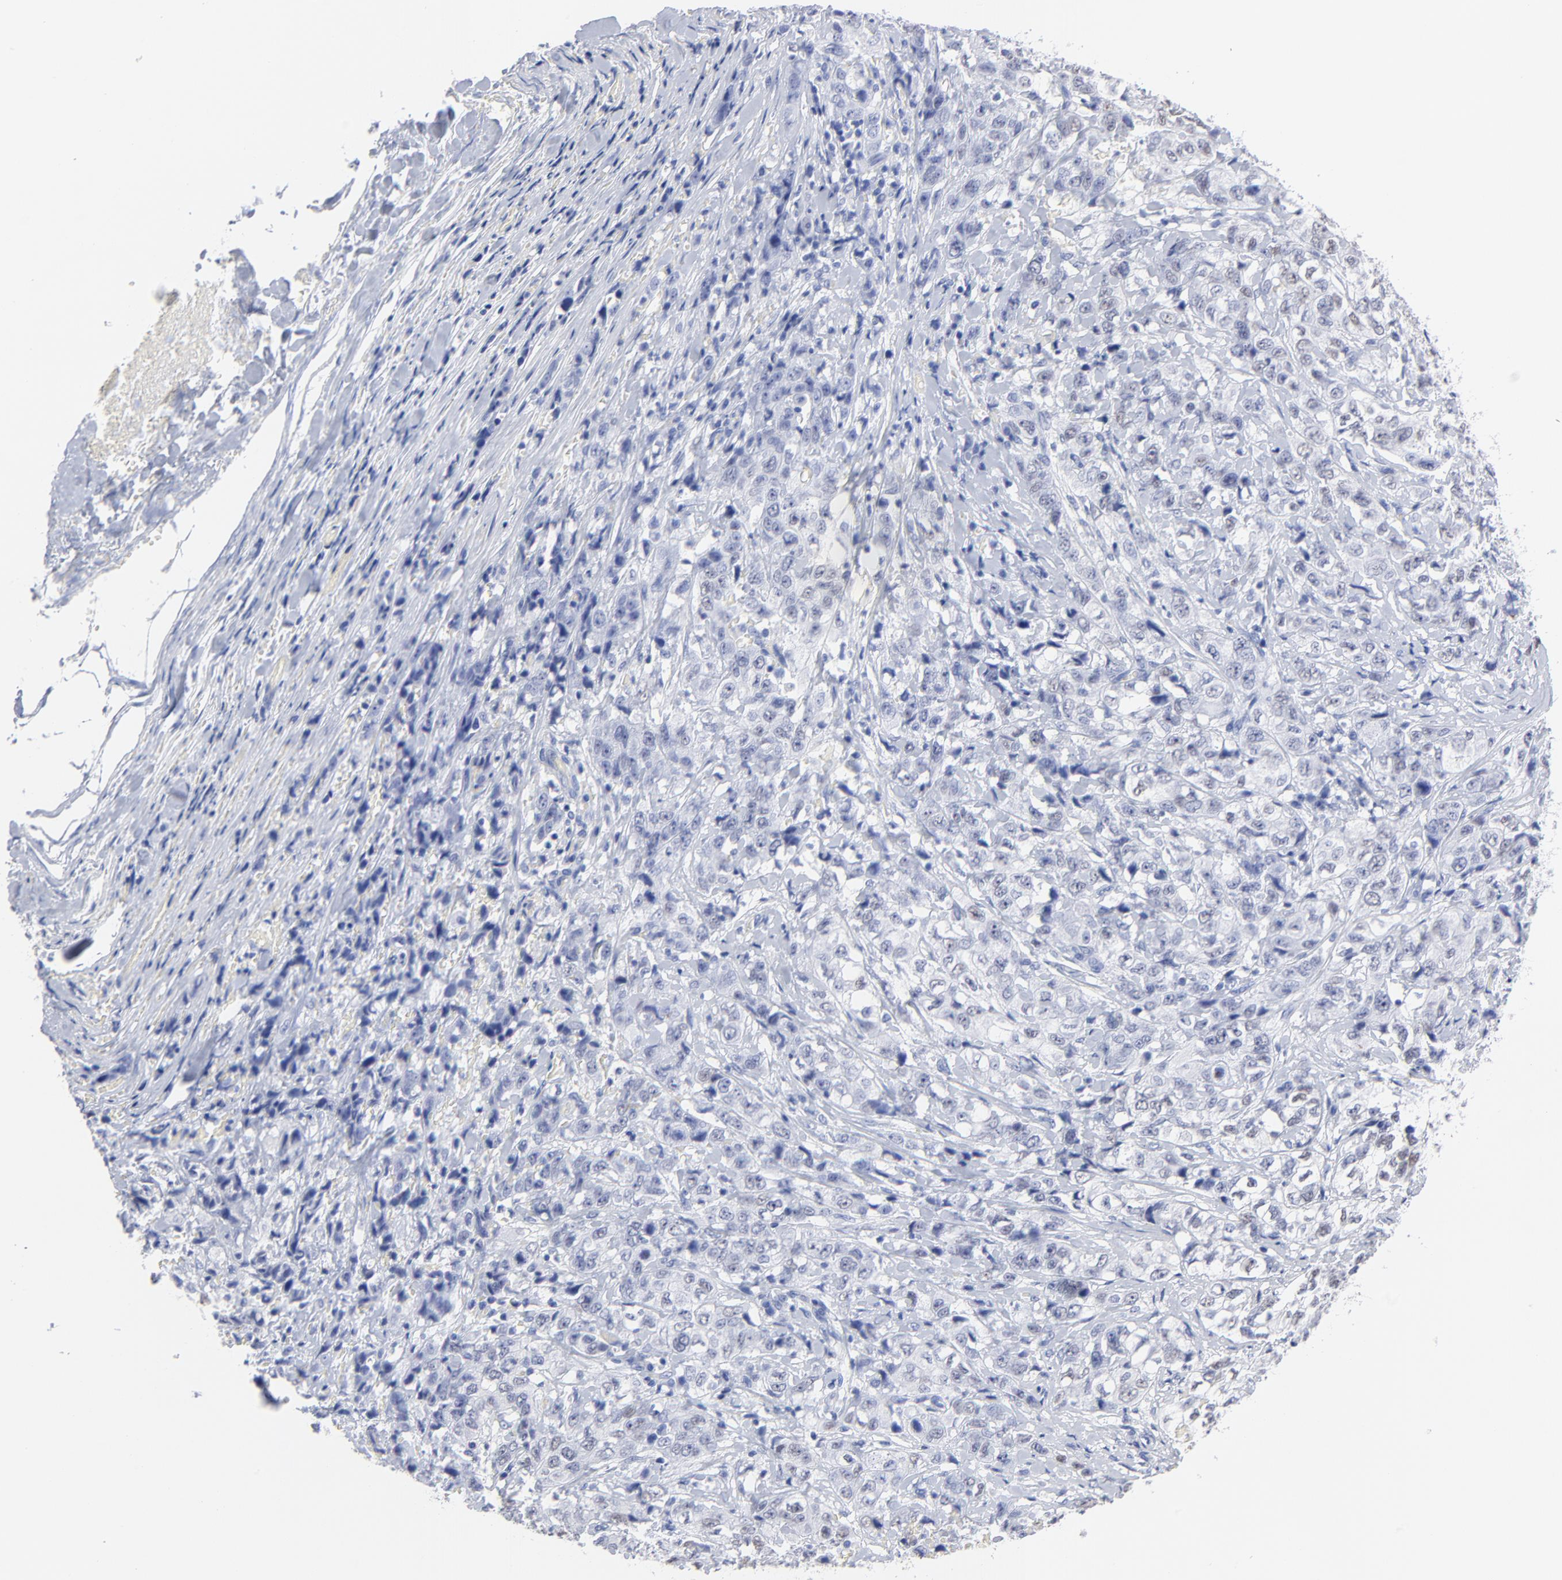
{"staining": {"intensity": "negative", "quantity": "none", "location": "none"}, "tissue": "stomach cancer", "cell_type": "Tumor cells", "image_type": "cancer", "snomed": [{"axis": "morphology", "description": "Adenocarcinoma, NOS"}, {"axis": "topography", "description": "Stomach"}], "caption": "A high-resolution histopathology image shows IHC staining of stomach adenocarcinoma, which displays no significant positivity in tumor cells.", "gene": "ACY1", "patient": {"sex": "male", "age": 48}}